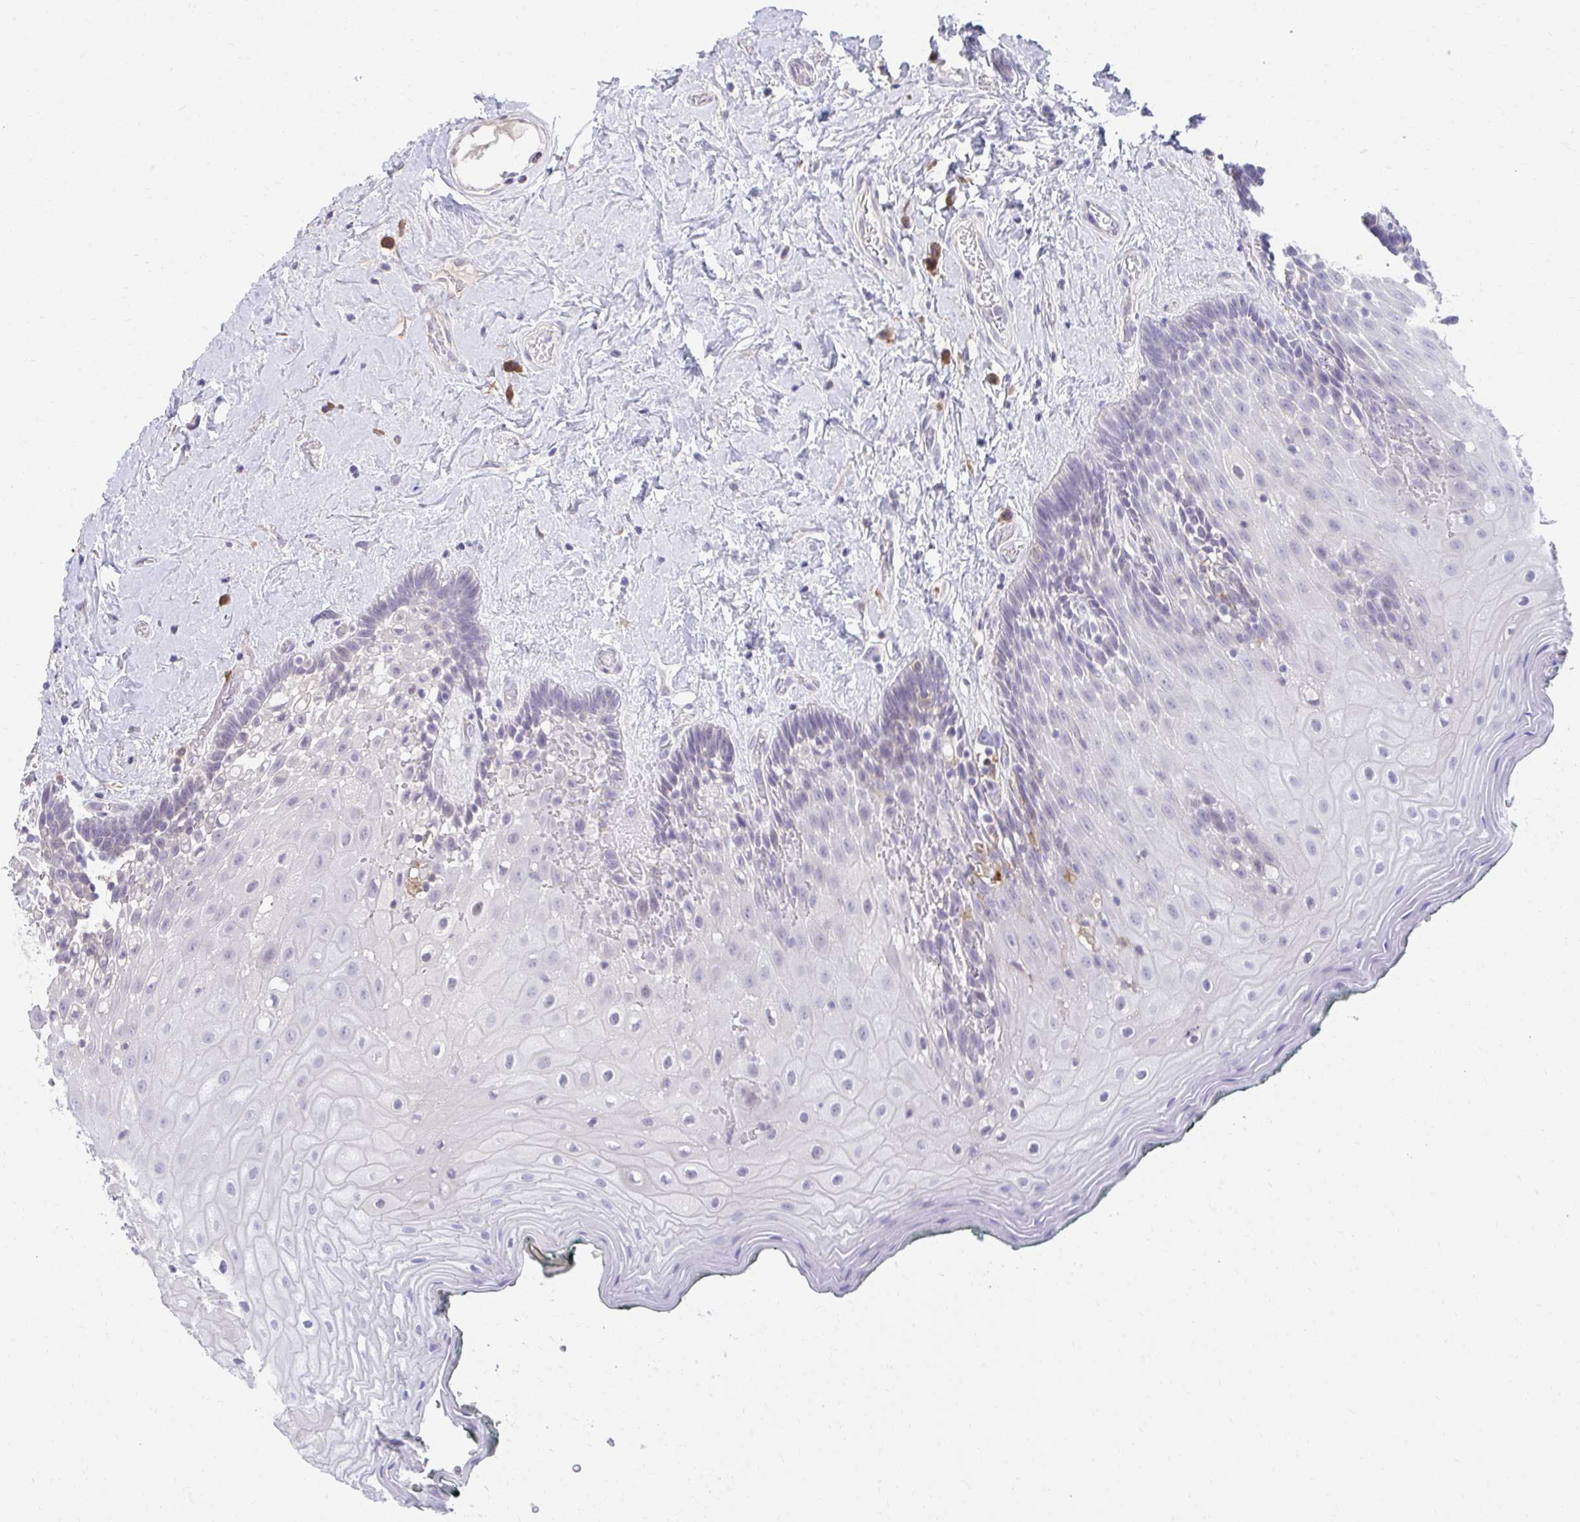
{"staining": {"intensity": "negative", "quantity": "none", "location": "none"}, "tissue": "oral mucosa", "cell_type": "Squamous epithelial cells", "image_type": "normal", "snomed": [{"axis": "morphology", "description": "Normal tissue, NOS"}, {"axis": "morphology", "description": "Squamous cell carcinoma, NOS"}, {"axis": "topography", "description": "Oral tissue"}, {"axis": "topography", "description": "Head-Neck"}], "caption": "DAB immunohistochemical staining of benign human oral mucosa shows no significant positivity in squamous epithelial cells.", "gene": "SLAMF7", "patient": {"sex": "male", "age": 64}}